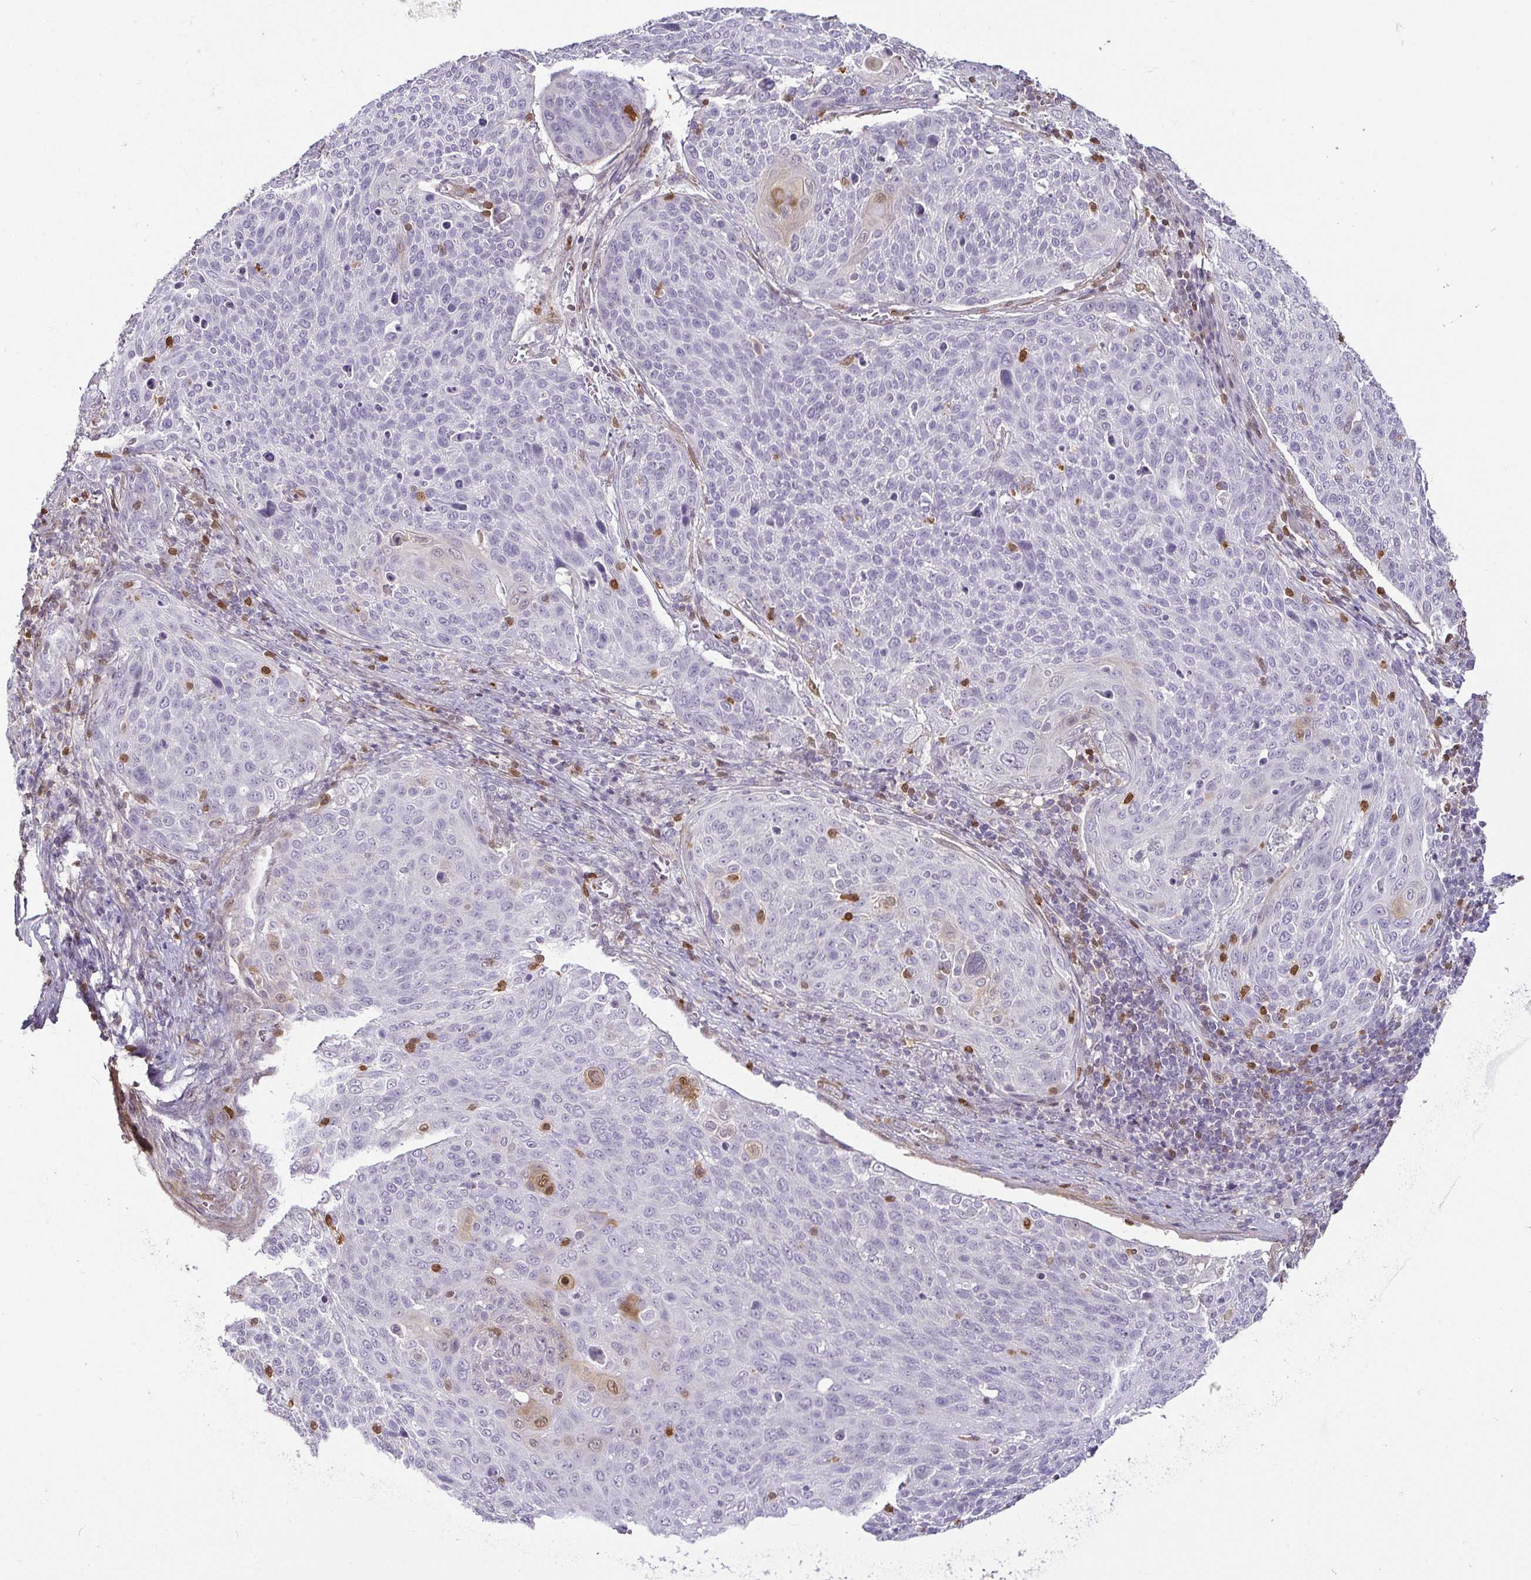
{"staining": {"intensity": "weak", "quantity": "<25%", "location": "cytoplasmic/membranous,nuclear"}, "tissue": "cervical cancer", "cell_type": "Tumor cells", "image_type": "cancer", "snomed": [{"axis": "morphology", "description": "Squamous cell carcinoma, NOS"}, {"axis": "topography", "description": "Cervix"}], "caption": "Cervical squamous cell carcinoma was stained to show a protein in brown. There is no significant positivity in tumor cells.", "gene": "HOPX", "patient": {"sex": "female", "age": 31}}